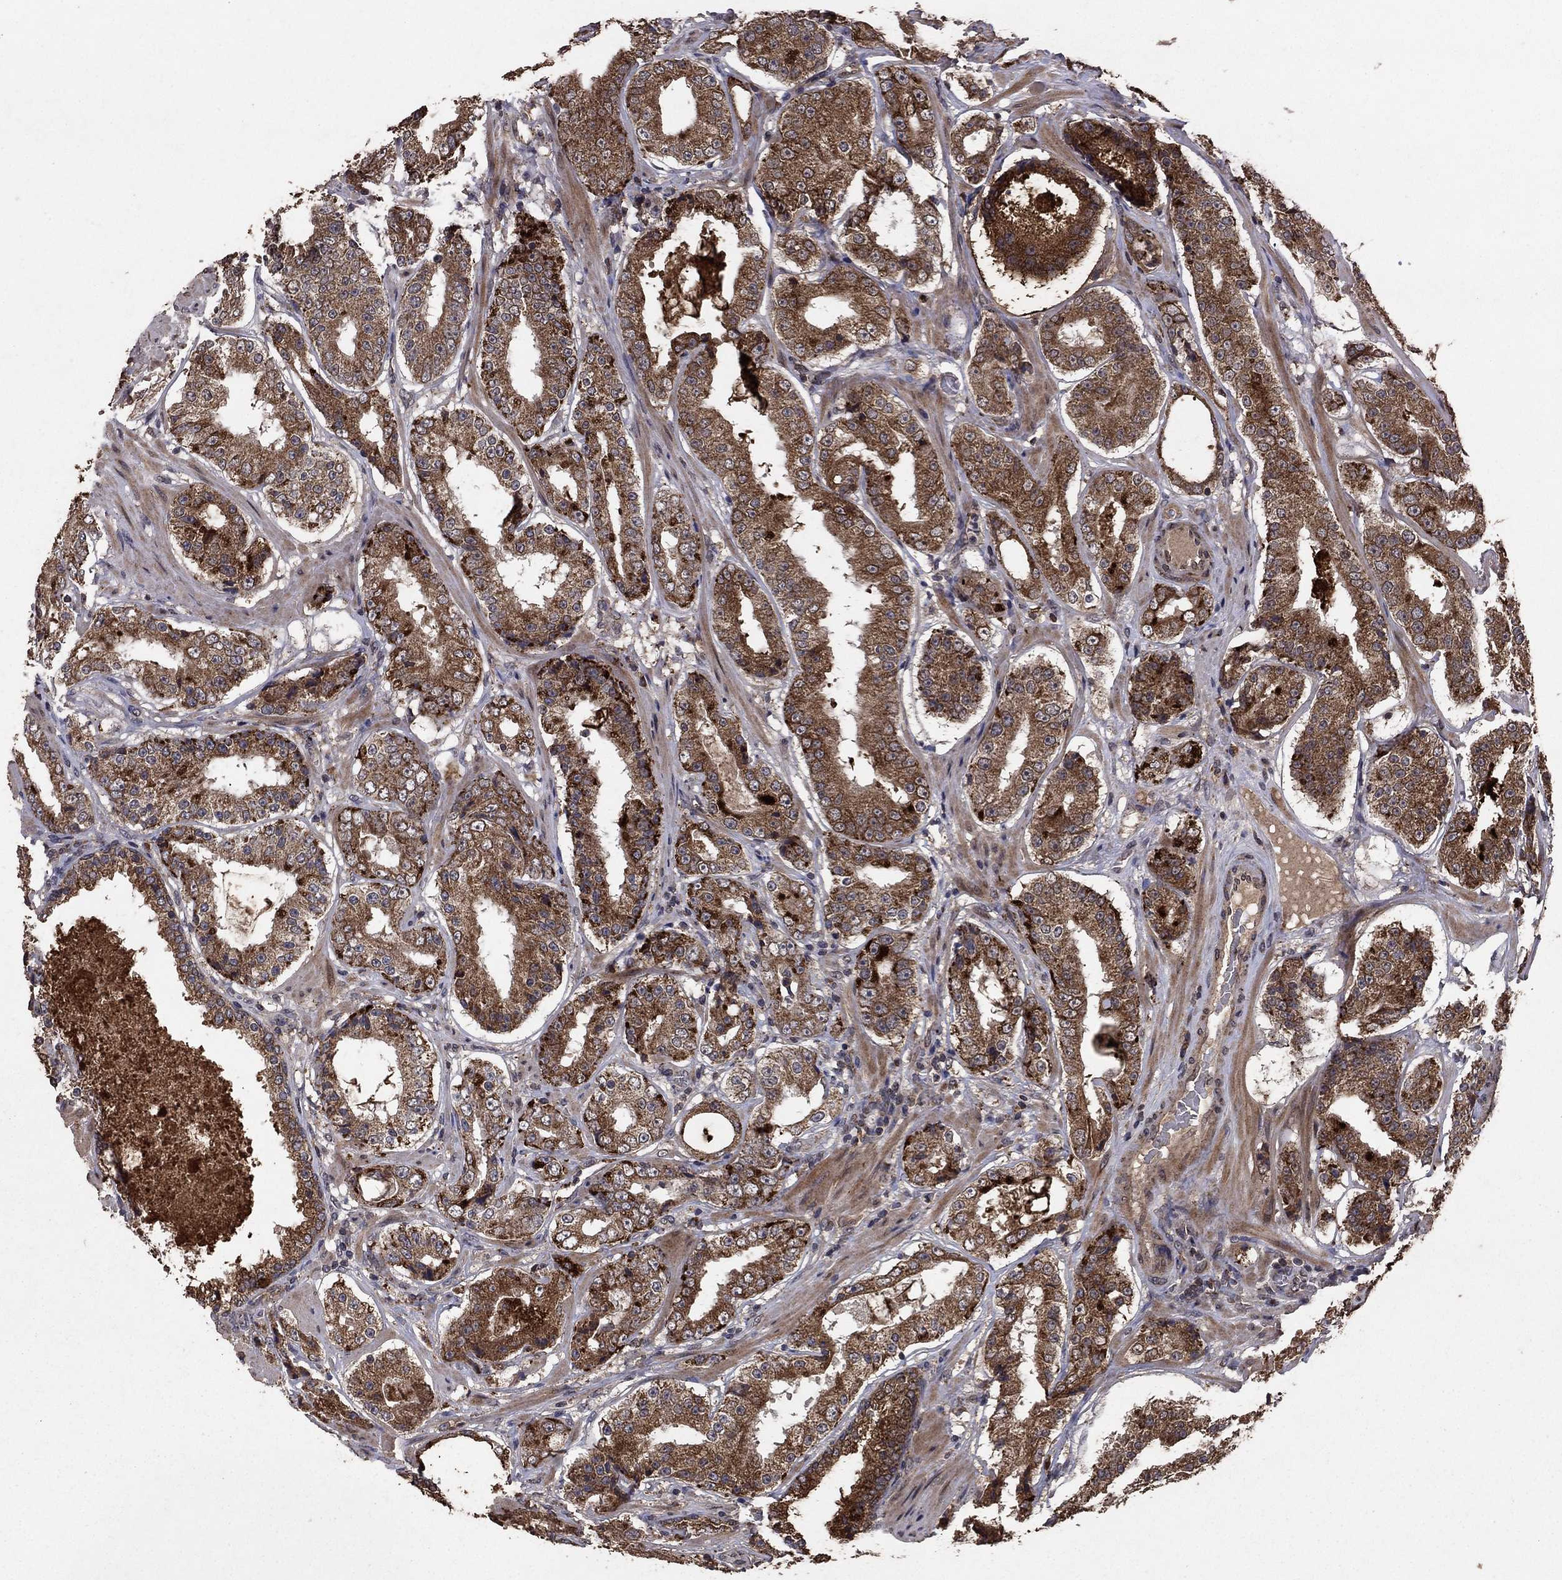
{"staining": {"intensity": "strong", "quantity": ">75%", "location": "cytoplasmic/membranous"}, "tissue": "prostate cancer", "cell_type": "Tumor cells", "image_type": "cancer", "snomed": [{"axis": "morphology", "description": "Adenocarcinoma, Low grade"}, {"axis": "topography", "description": "Prostate"}], "caption": "Immunohistochemistry of human prostate adenocarcinoma (low-grade) displays high levels of strong cytoplasmic/membranous positivity in approximately >75% of tumor cells.", "gene": "DHRS1", "patient": {"sex": "male", "age": 60}}